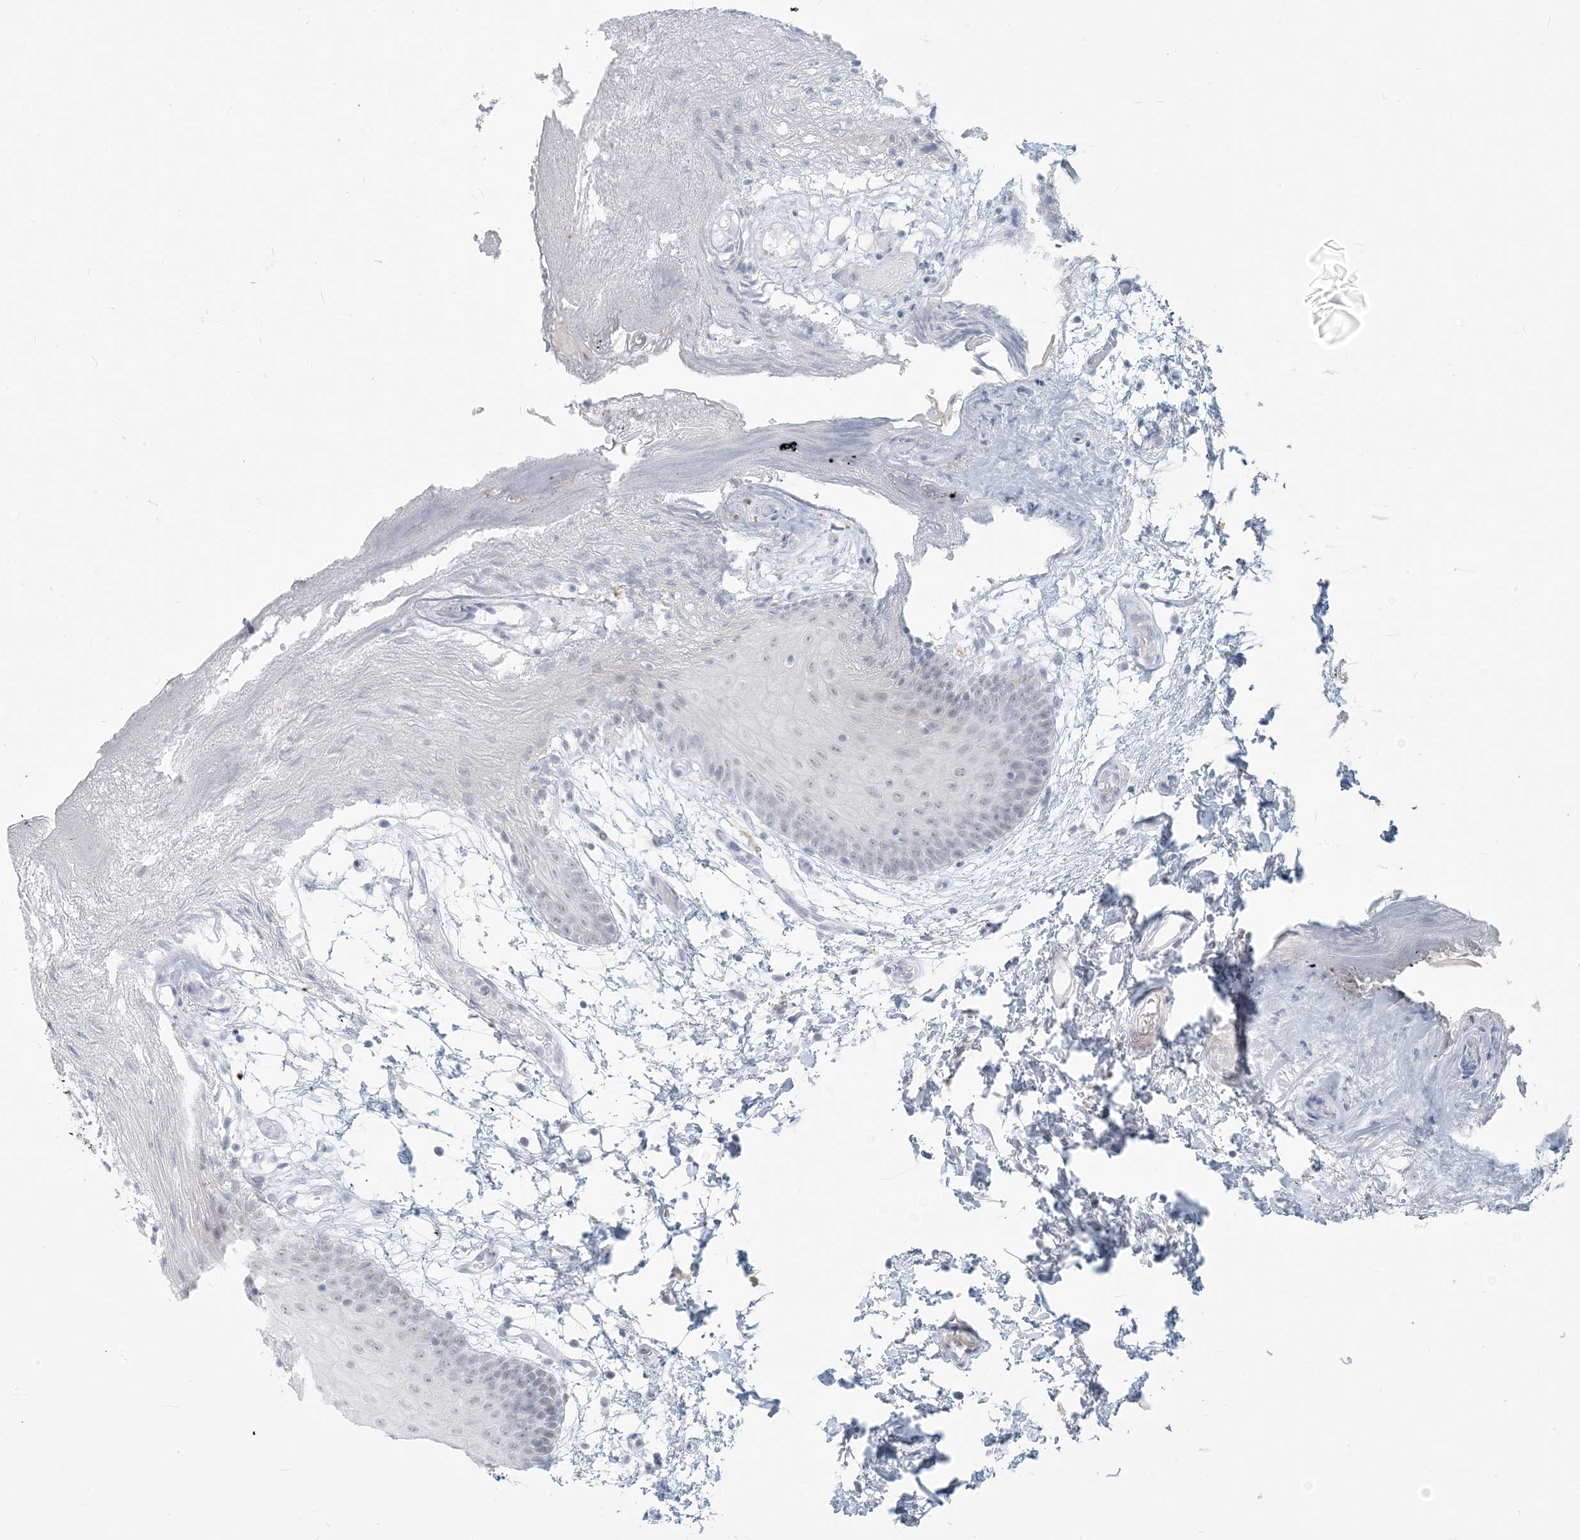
{"staining": {"intensity": "moderate", "quantity": "<25%", "location": "cytoplasmic/membranous"}, "tissue": "oral mucosa", "cell_type": "Squamous epithelial cells", "image_type": "normal", "snomed": [{"axis": "morphology", "description": "Normal tissue, NOS"}, {"axis": "topography", "description": "Skeletal muscle"}, {"axis": "topography", "description": "Oral tissue"}, {"axis": "topography", "description": "Salivary gland"}, {"axis": "topography", "description": "Peripheral nerve tissue"}], "caption": "A high-resolution photomicrograph shows immunohistochemistry (IHC) staining of benign oral mucosa, which demonstrates moderate cytoplasmic/membranous expression in about <25% of squamous epithelial cells.", "gene": "SCML1", "patient": {"sex": "male", "age": 54}}